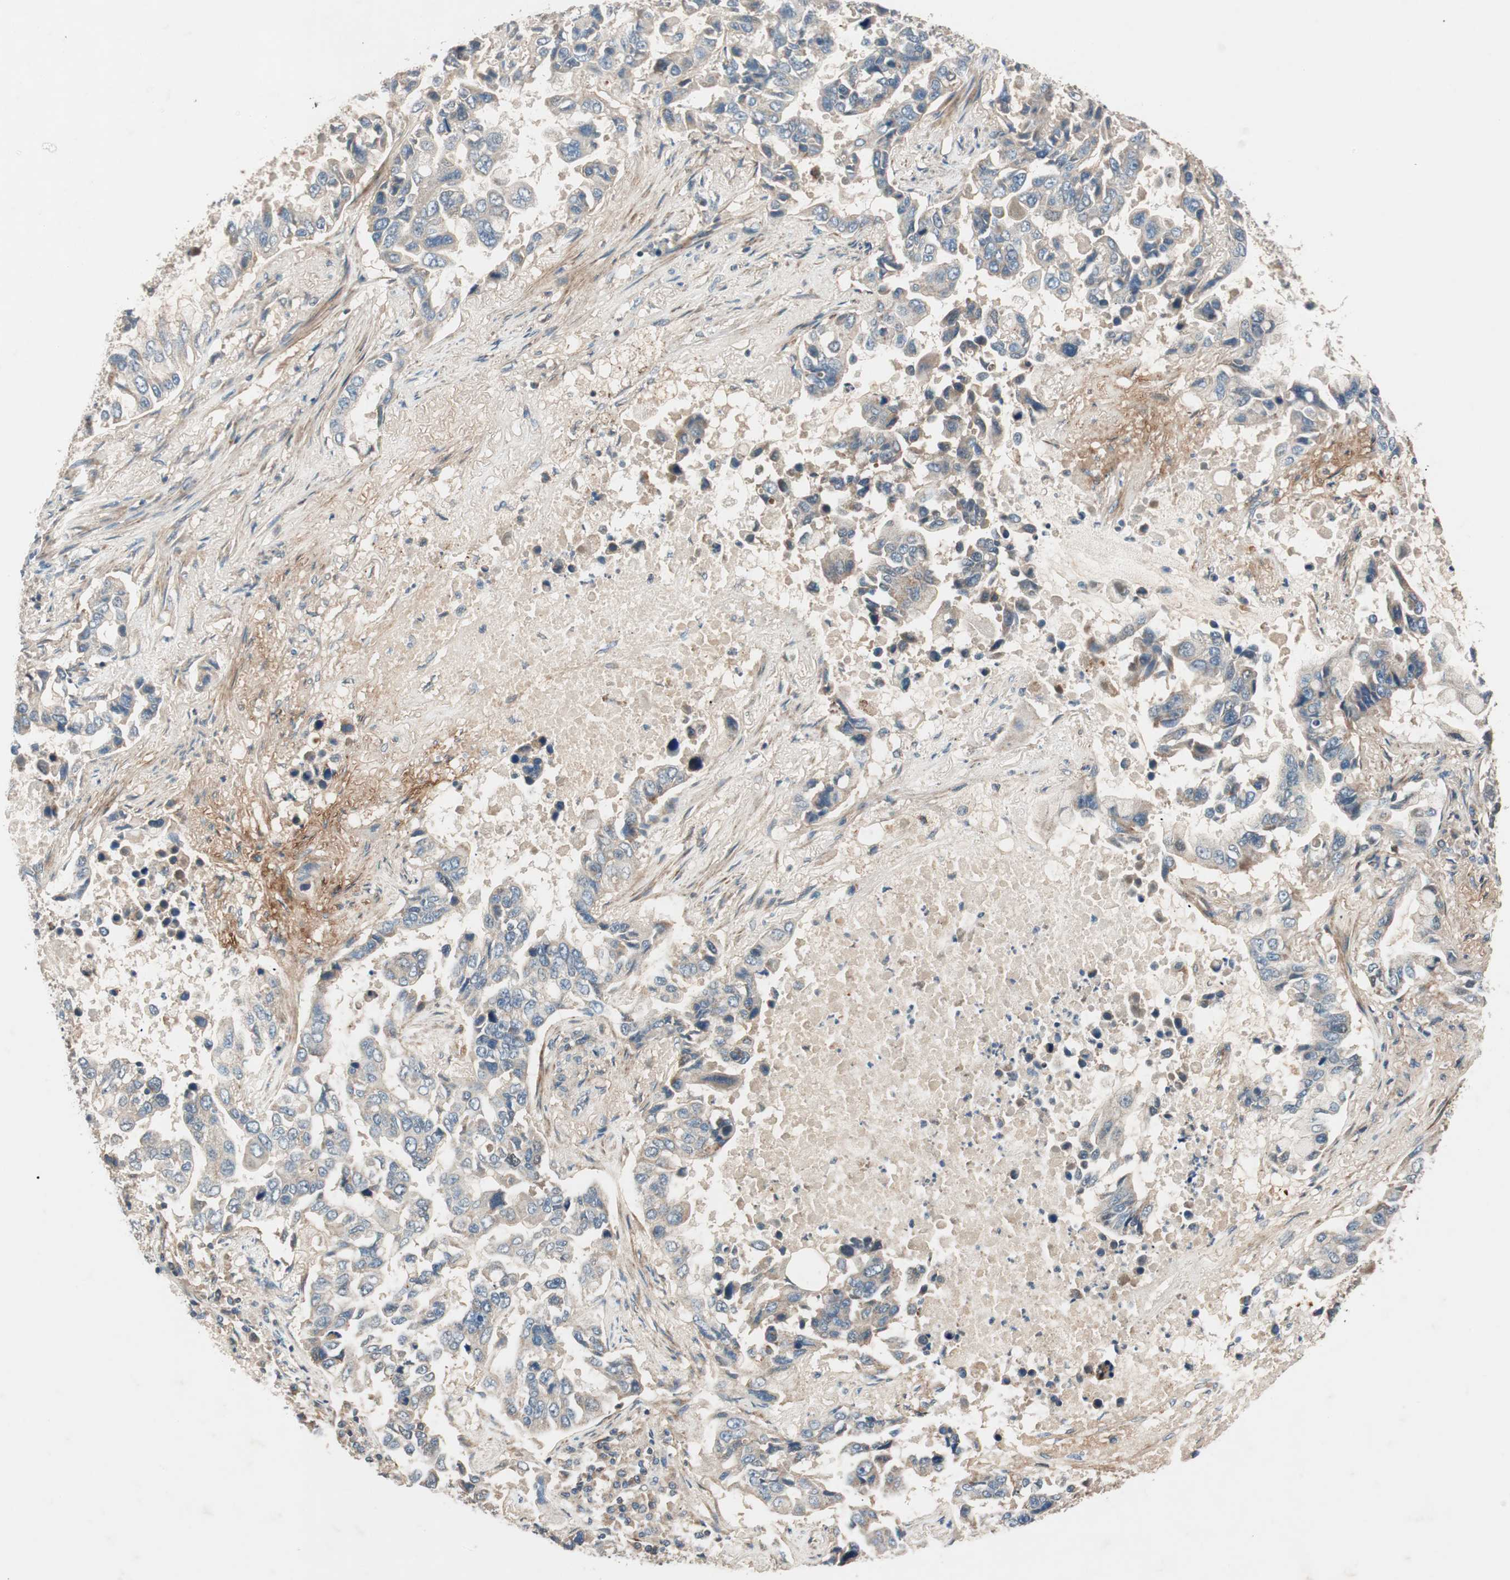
{"staining": {"intensity": "weak", "quantity": "<25%", "location": "cytoplasmic/membranous"}, "tissue": "lung cancer", "cell_type": "Tumor cells", "image_type": "cancer", "snomed": [{"axis": "morphology", "description": "Adenocarcinoma, NOS"}, {"axis": "topography", "description": "Lung"}], "caption": "Image shows no protein positivity in tumor cells of adenocarcinoma (lung) tissue. (Stains: DAB immunohistochemistry with hematoxylin counter stain, Microscopy: brightfield microscopy at high magnification).", "gene": "HPN", "patient": {"sex": "male", "age": 64}}